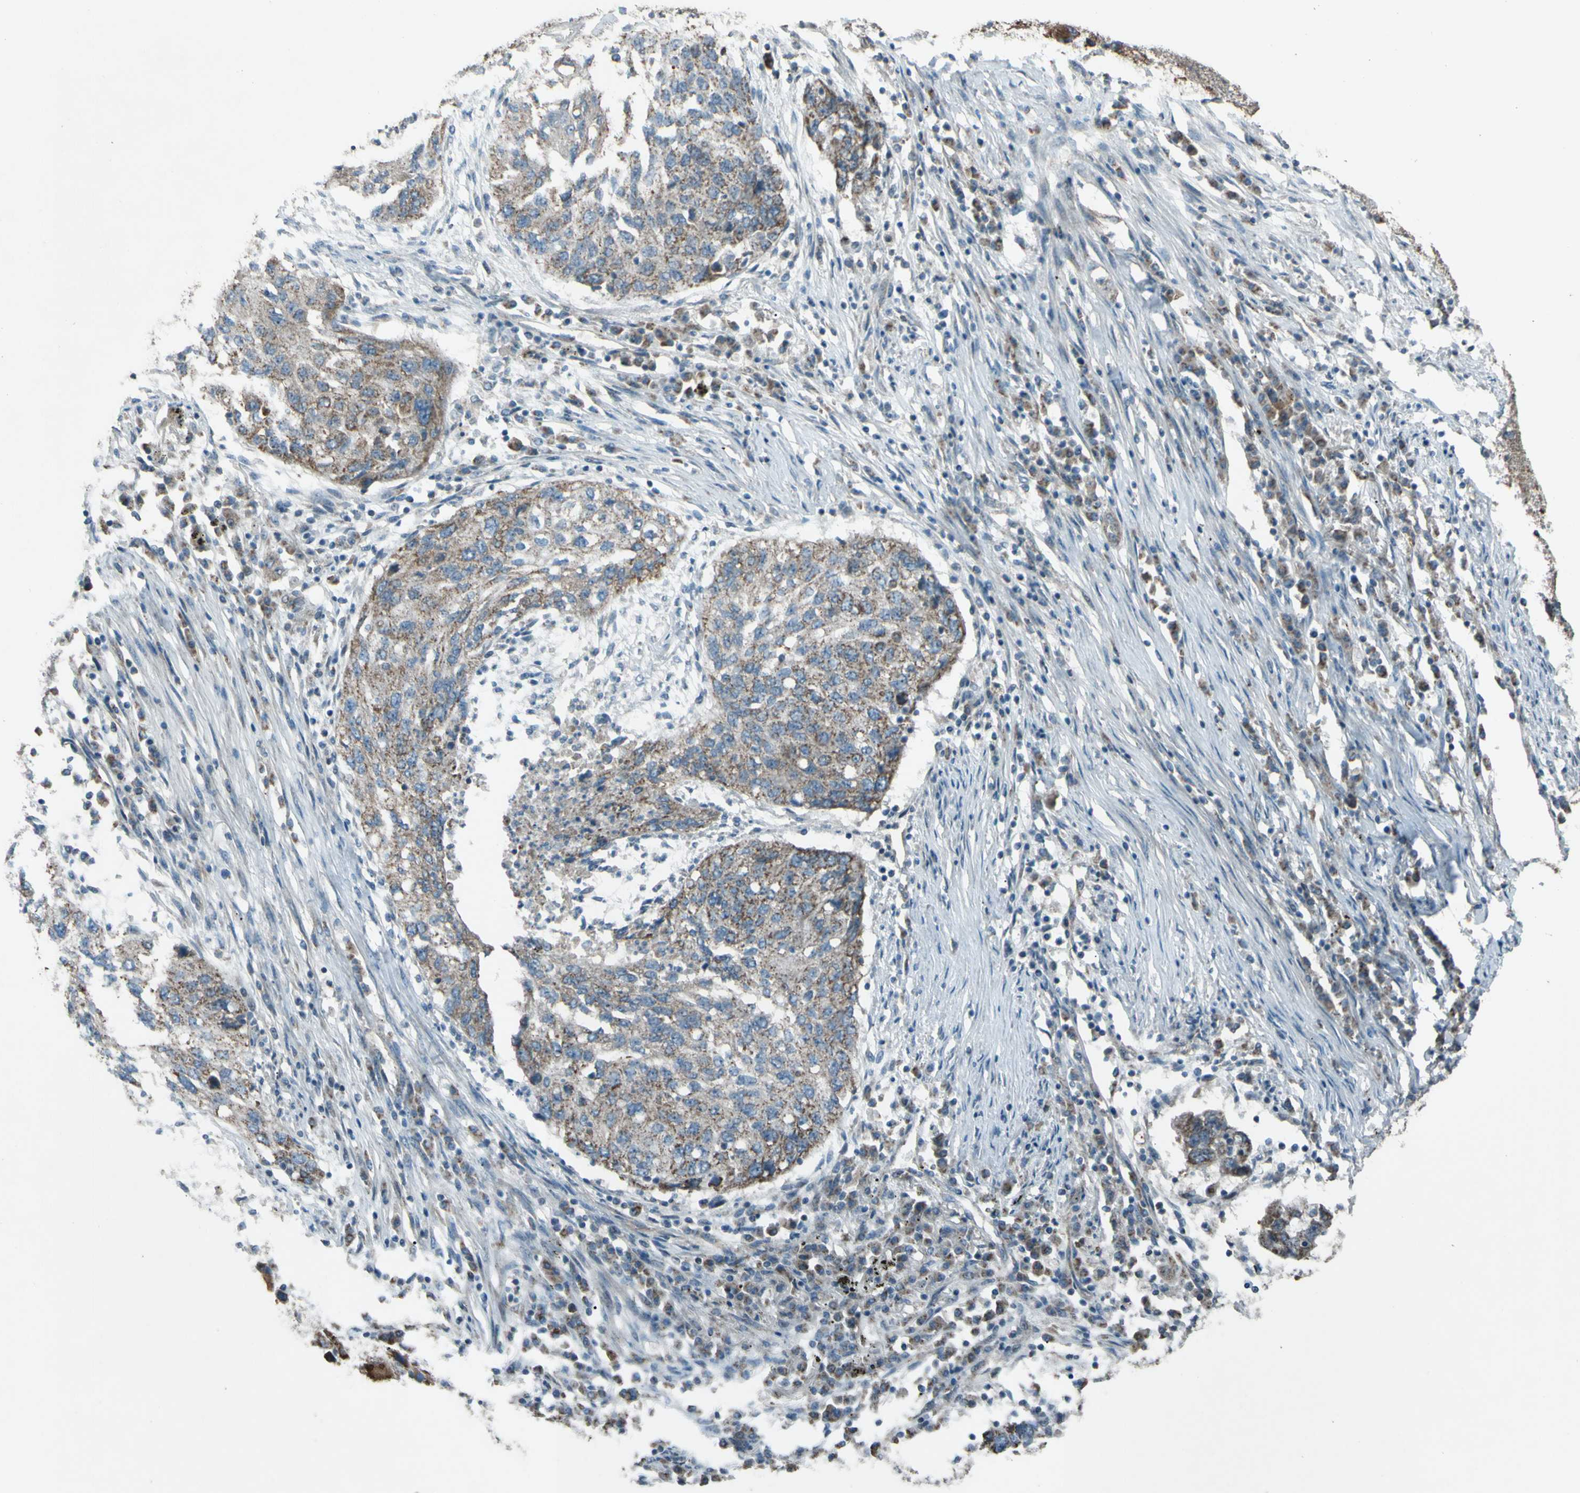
{"staining": {"intensity": "moderate", "quantity": ">75%", "location": "cytoplasmic/membranous"}, "tissue": "lung cancer", "cell_type": "Tumor cells", "image_type": "cancer", "snomed": [{"axis": "morphology", "description": "Squamous cell carcinoma, NOS"}, {"axis": "topography", "description": "Lung"}], "caption": "Moderate cytoplasmic/membranous protein positivity is identified in approximately >75% of tumor cells in lung squamous cell carcinoma.", "gene": "ACOT8", "patient": {"sex": "female", "age": 63}}